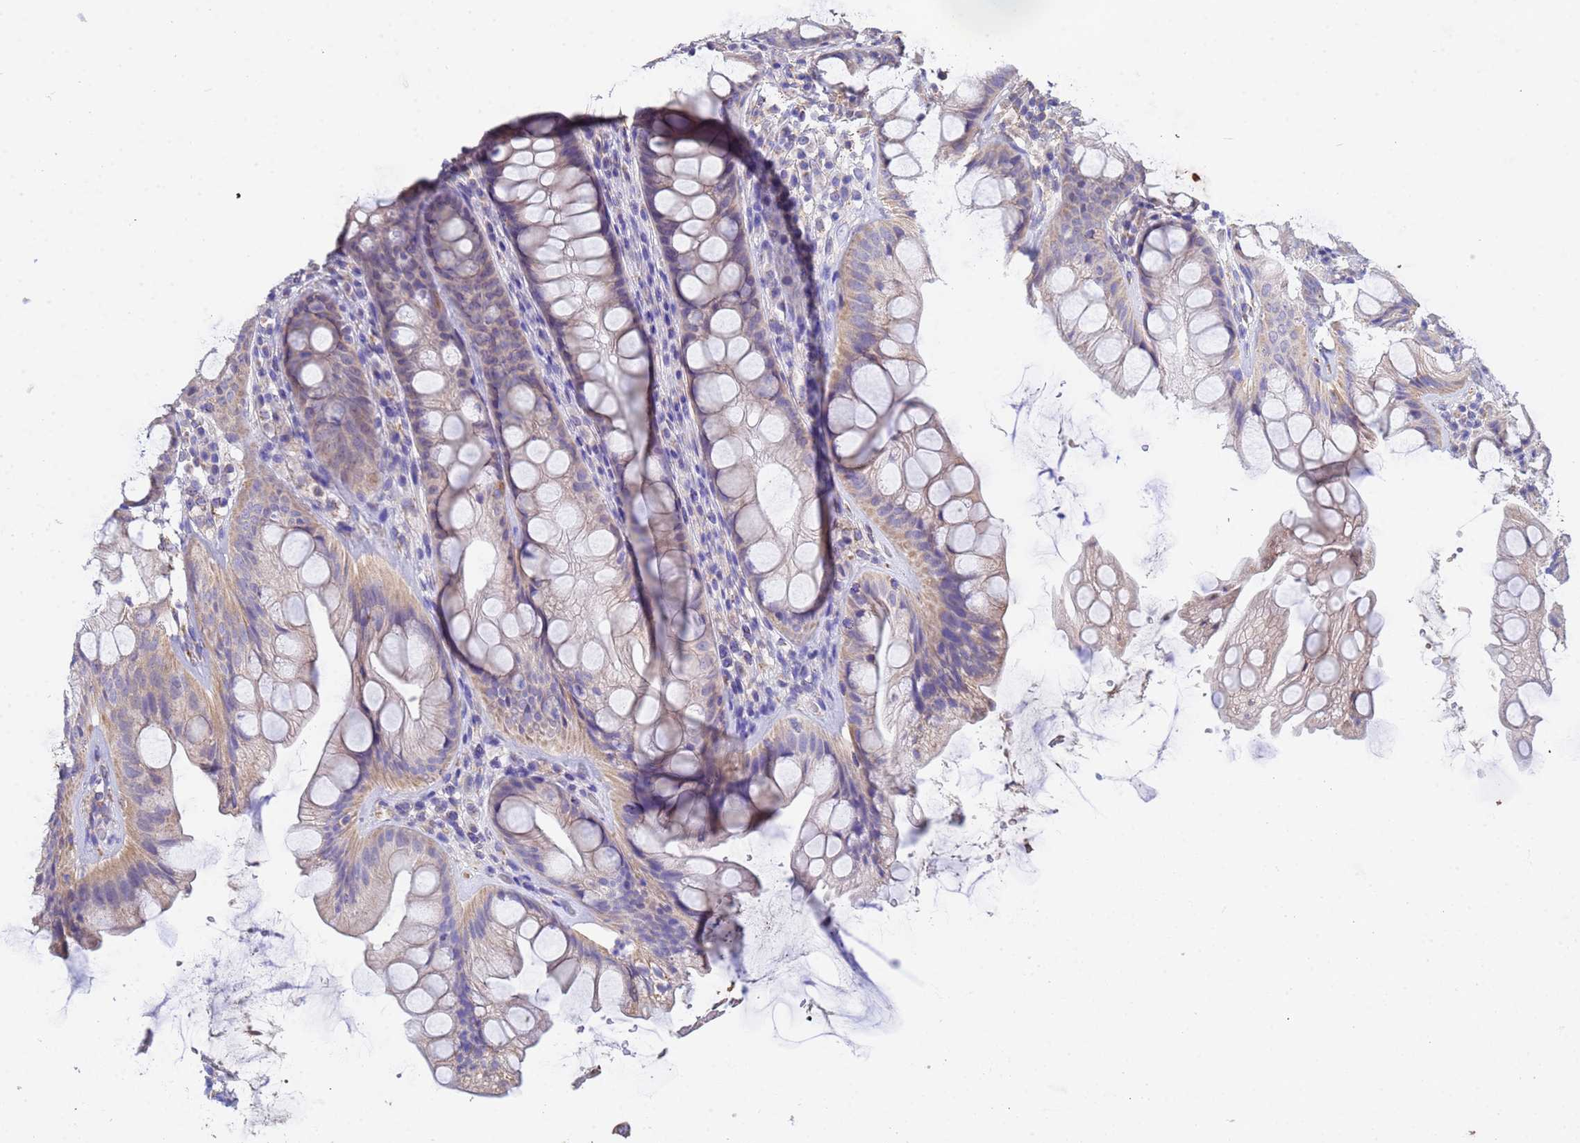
{"staining": {"intensity": "weak", "quantity": "25%-75%", "location": "cytoplasmic/membranous"}, "tissue": "rectum", "cell_type": "Glandular cells", "image_type": "normal", "snomed": [{"axis": "morphology", "description": "Normal tissue, NOS"}, {"axis": "topography", "description": "Rectum"}], "caption": "Immunohistochemistry staining of unremarkable rectum, which reveals low levels of weak cytoplasmic/membranous staining in about 25%-75% of glandular cells indicating weak cytoplasmic/membranous protein positivity. The staining was performed using DAB (brown) for protein detection and nuclei were counterstained in hematoxylin (blue).", "gene": "GLUD1", "patient": {"sex": "male", "age": 74}}